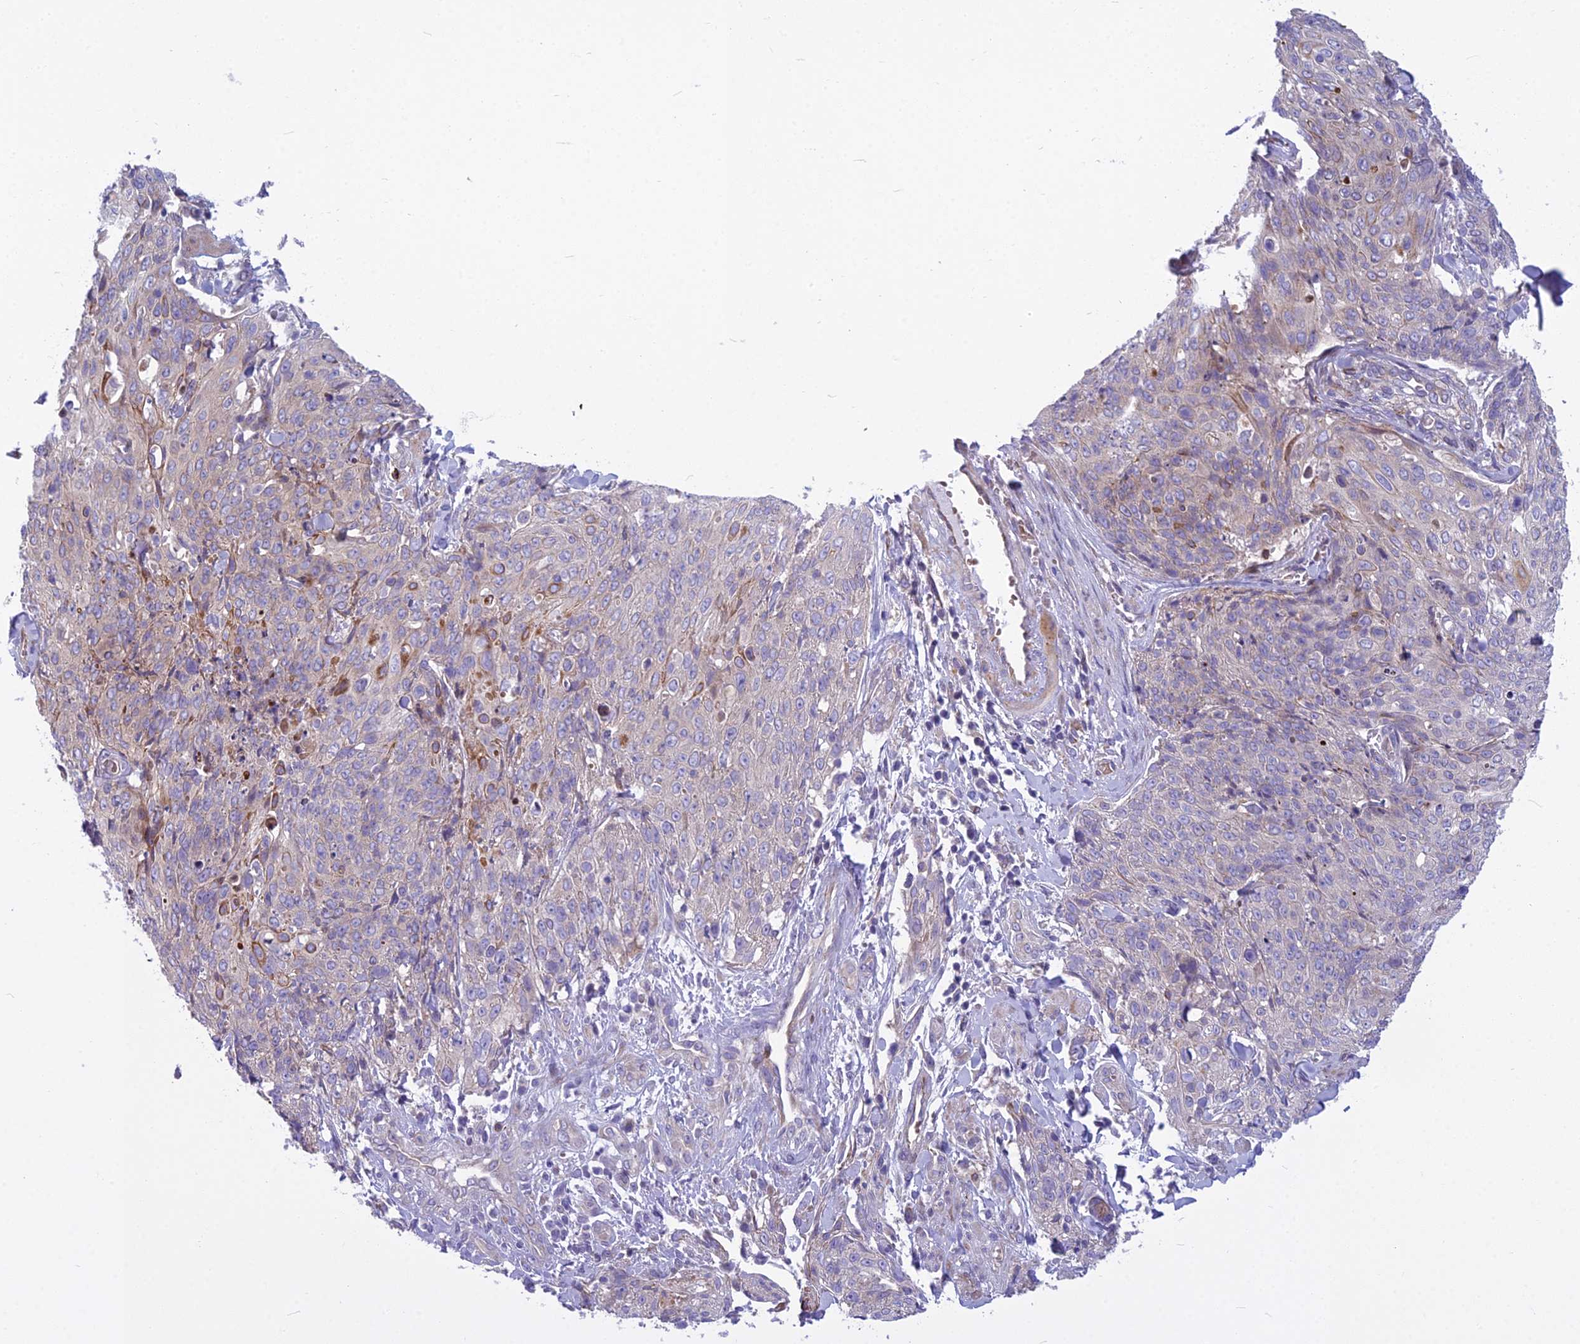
{"staining": {"intensity": "weak", "quantity": "<25%", "location": "cytoplasmic/membranous"}, "tissue": "skin cancer", "cell_type": "Tumor cells", "image_type": "cancer", "snomed": [{"axis": "morphology", "description": "Squamous cell carcinoma, NOS"}, {"axis": "topography", "description": "Skin"}, {"axis": "topography", "description": "Vulva"}], "caption": "High magnification brightfield microscopy of skin squamous cell carcinoma stained with DAB (brown) and counterstained with hematoxylin (blue): tumor cells show no significant positivity.", "gene": "PCDHB14", "patient": {"sex": "female", "age": 85}}